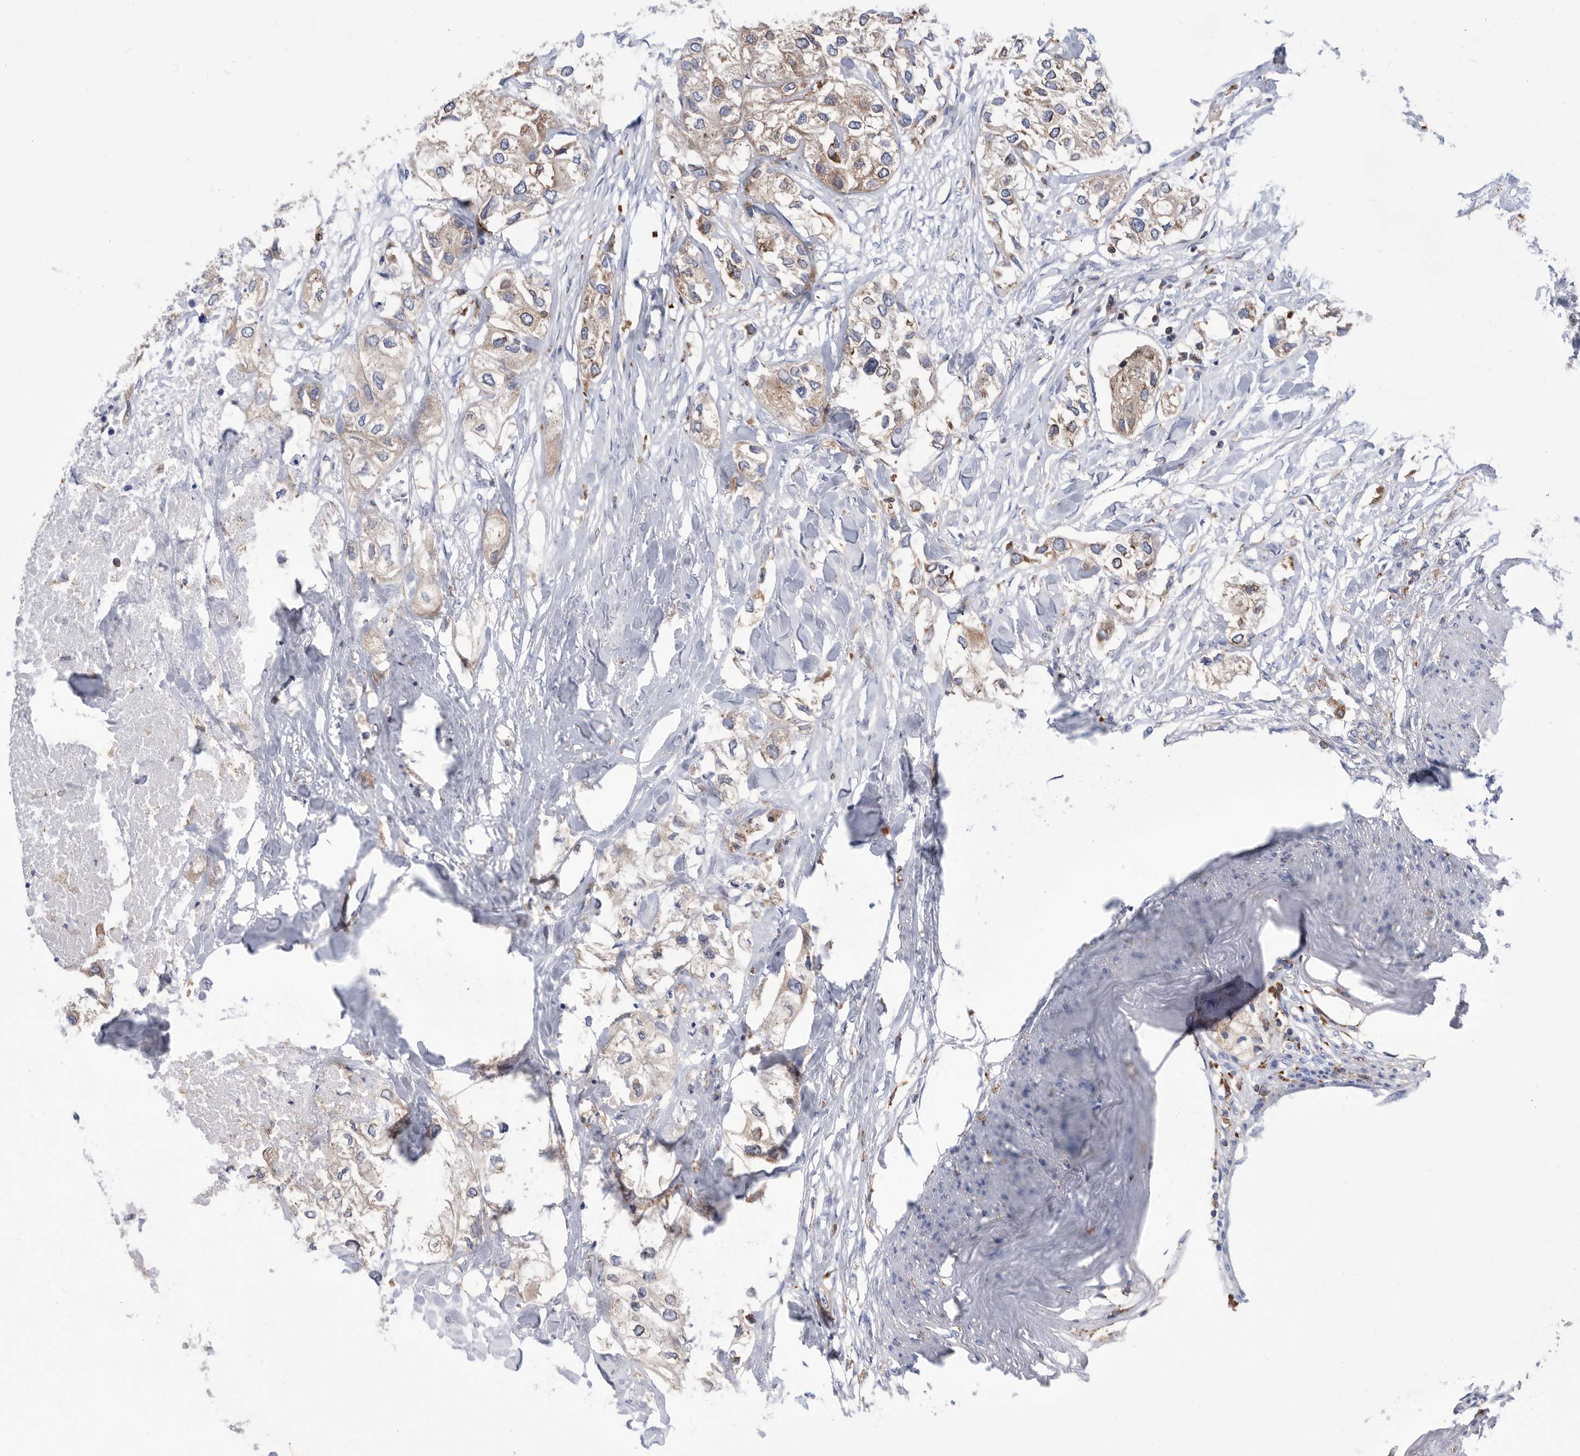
{"staining": {"intensity": "weak", "quantity": ">75%", "location": "cytoplasmic/membranous"}, "tissue": "urothelial cancer", "cell_type": "Tumor cells", "image_type": "cancer", "snomed": [{"axis": "morphology", "description": "Urothelial carcinoma, High grade"}, {"axis": "topography", "description": "Urinary bladder"}], "caption": "The micrograph displays staining of urothelial cancer, revealing weak cytoplasmic/membranous protein expression (brown color) within tumor cells. The staining was performed using DAB (3,3'-diaminobenzidine) to visualize the protein expression in brown, while the nuclei were stained in blue with hematoxylin (Magnification: 20x).", "gene": "SMG7", "patient": {"sex": "male", "age": 64}}